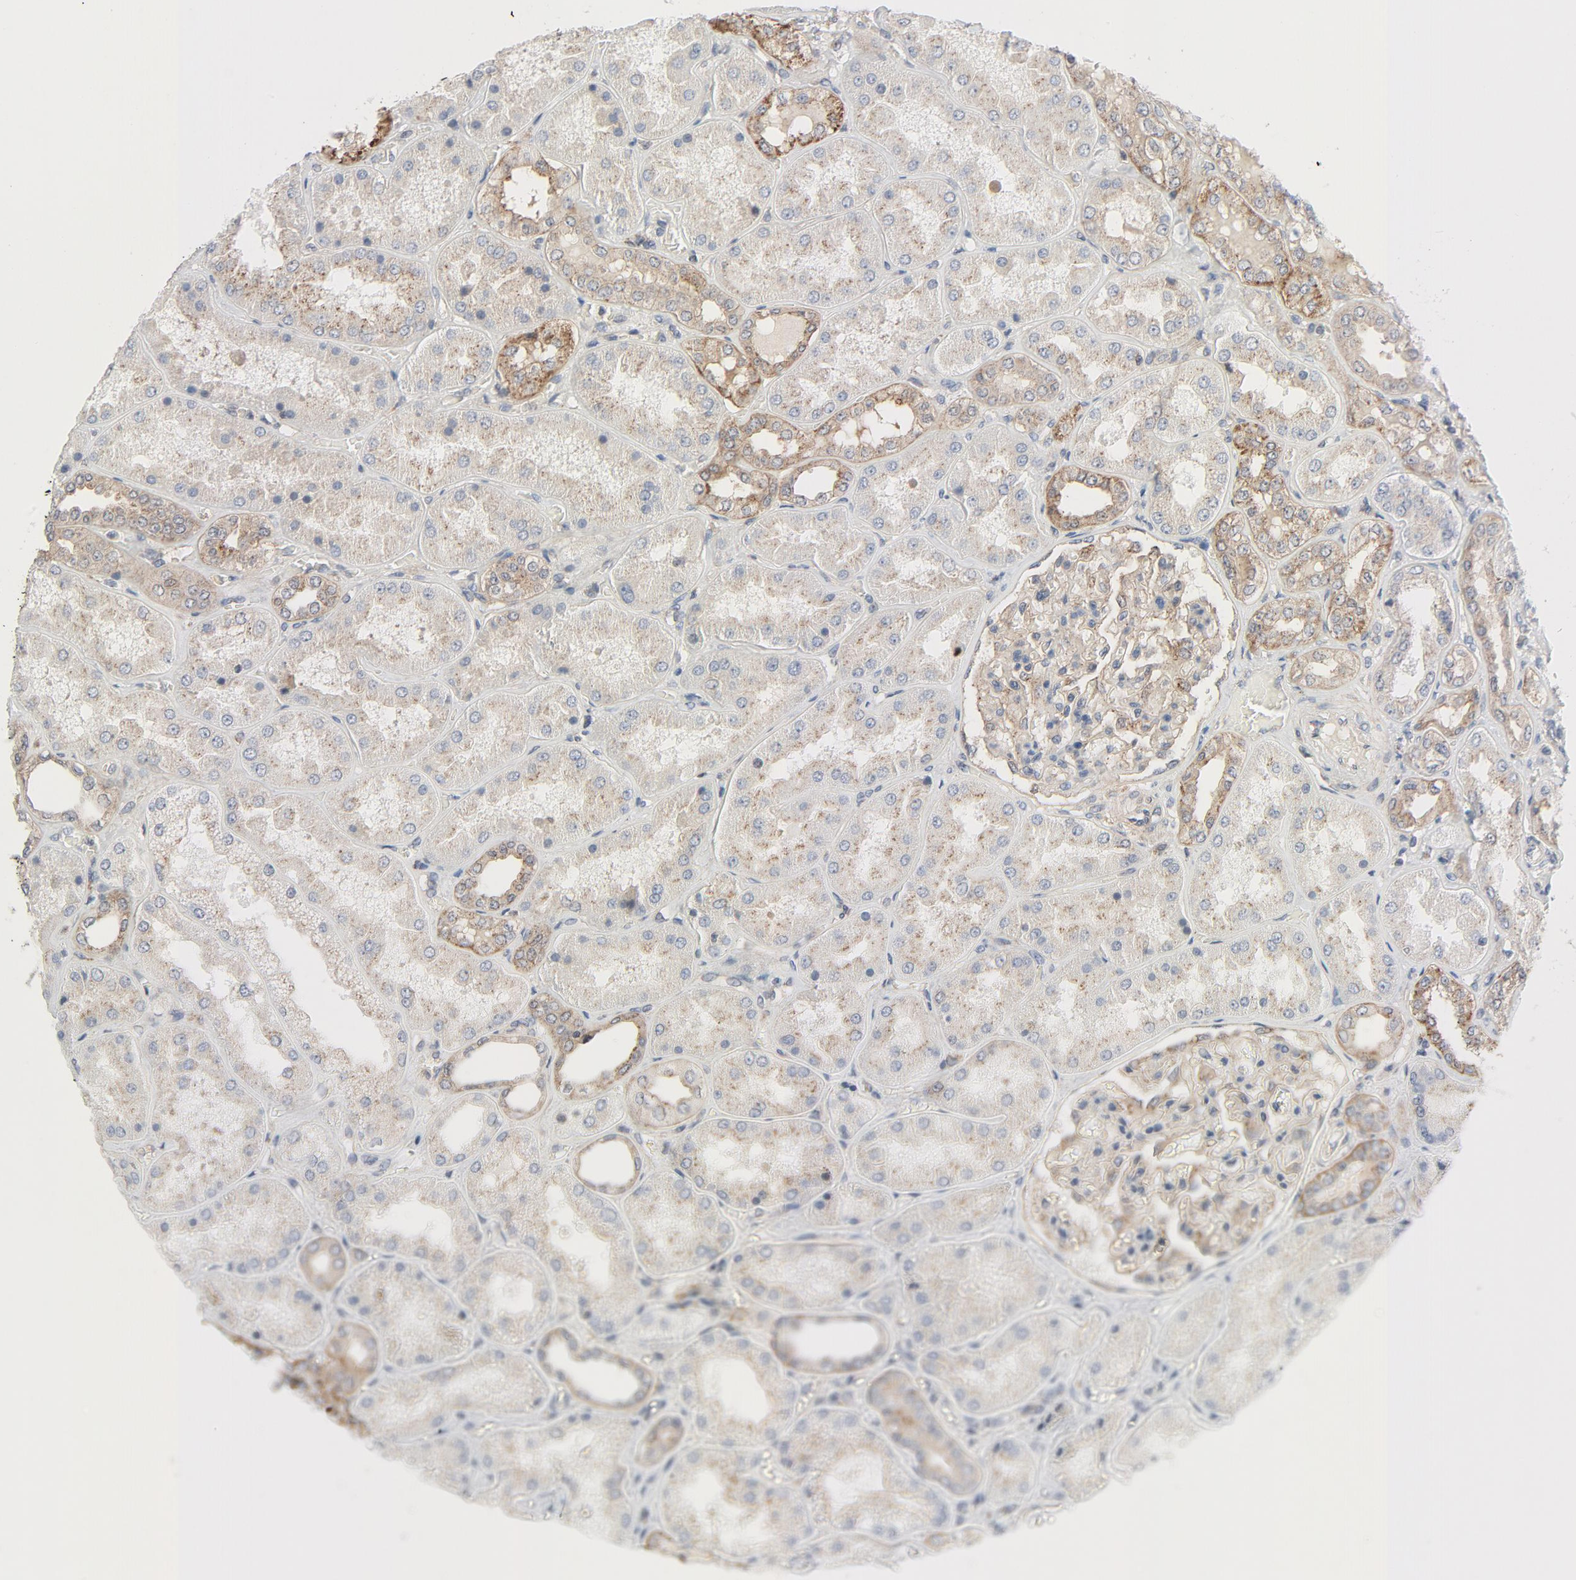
{"staining": {"intensity": "moderate", "quantity": ">75%", "location": "cytoplasmic/membranous"}, "tissue": "kidney", "cell_type": "Cells in glomeruli", "image_type": "normal", "snomed": [{"axis": "morphology", "description": "Normal tissue, NOS"}, {"axis": "topography", "description": "Kidney"}], "caption": "Immunohistochemical staining of unremarkable human kidney exhibits moderate cytoplasmic/membranous protein positivity in about >75% of cells in glomeruli.", "gene": "TSG101", "patient": {"sex": "female", "age": 56}}